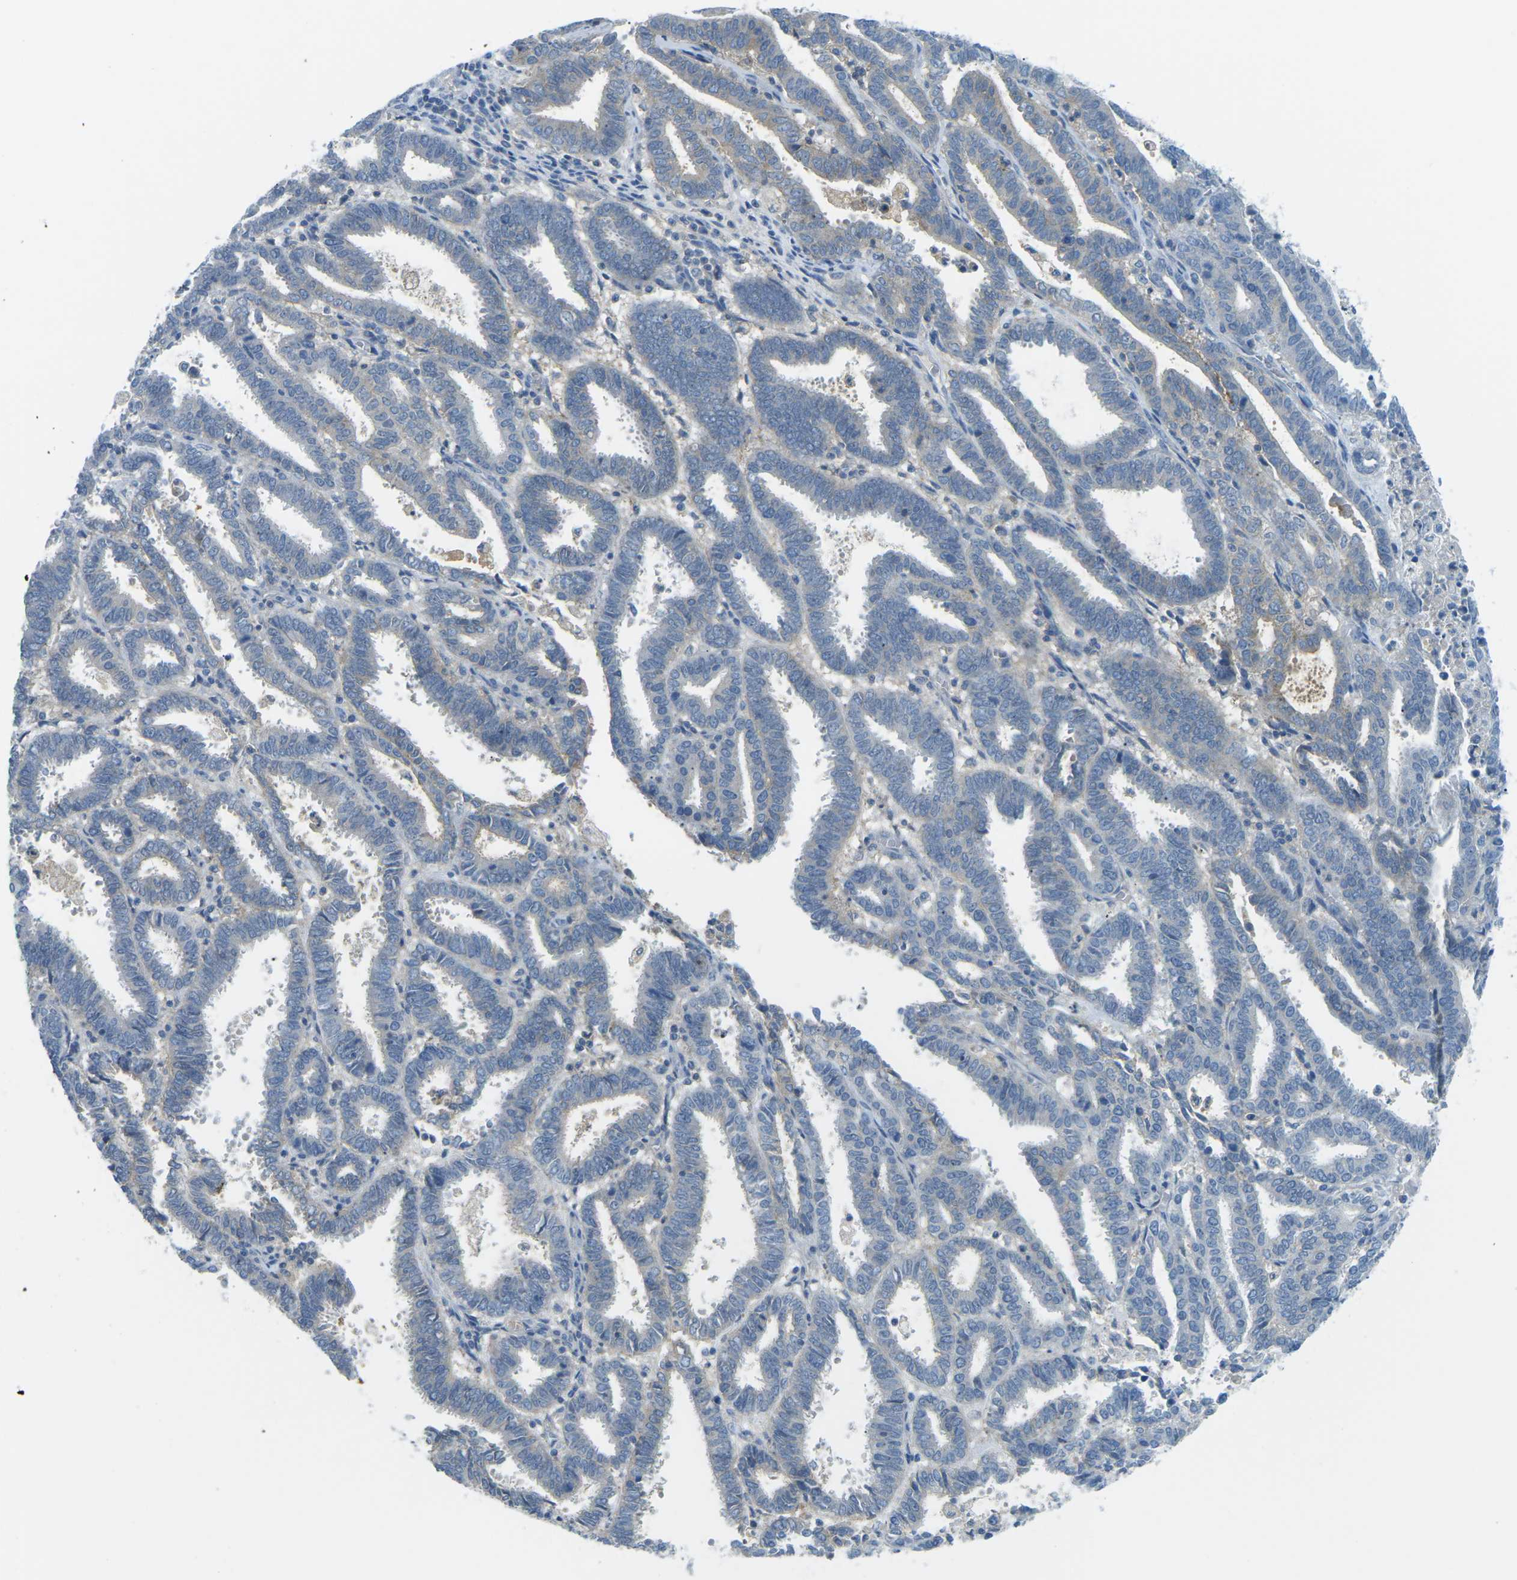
{"staining": {"intensity": "negative", "quantity": "none", "location": "none"}, "tissue": "endometrial cancer", "cell_type": "Tumor cells", "image_type": "cancer", "snomed": [{"axis": "morphology", "description": "Adenocarcinoma, NOS"}, {"axis": "topography", "description": "Uterus"}], "caption": "Endometrial cancer (adenocarcinoma) stained for a protein using immunohistochemistry demonstrates no staining tumor cells.", "gene": "CD47", "patient": {"sex": "female", "age": 83}}